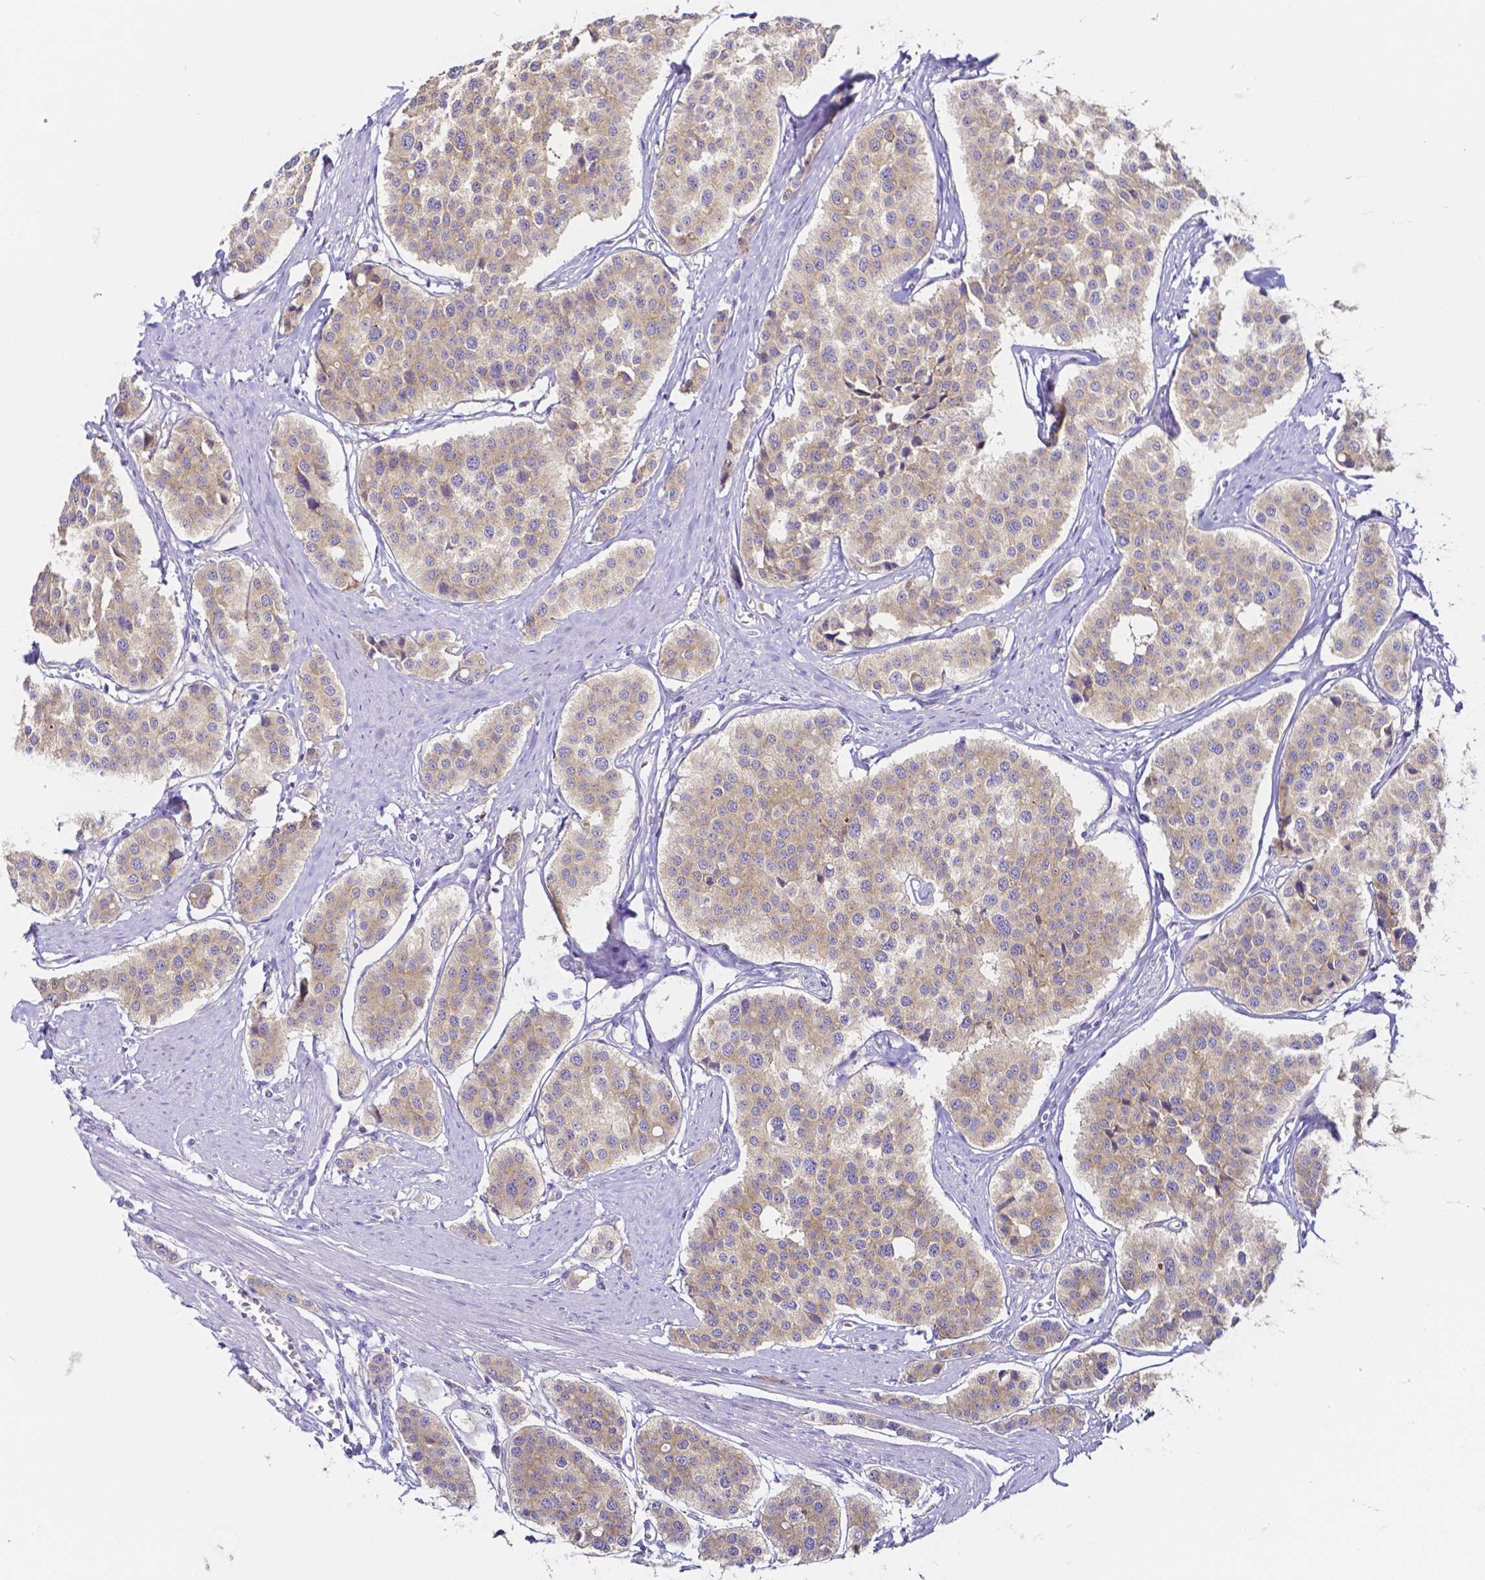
{"staining": {"intensity": "weak", "quantity": ">75%", "location": "cytoplasmic/membranous"}, "tissue": "carcinoid", "cell_type": "Tumor cells", "image_type": "cancer", "snomed": [{"axis": "morphology", "description": "Carcinoid, malignant, NOS"}, {"axis": "topography", "description": "Small intestine"}], "caption": "This is an image of immunohistochemistry staining of carcinoid, which shows weak staining in the cytoplasmic/membranous of tumor cells.", "gene": "PKP3", "patient": {"sex": "male", "age": 60}}